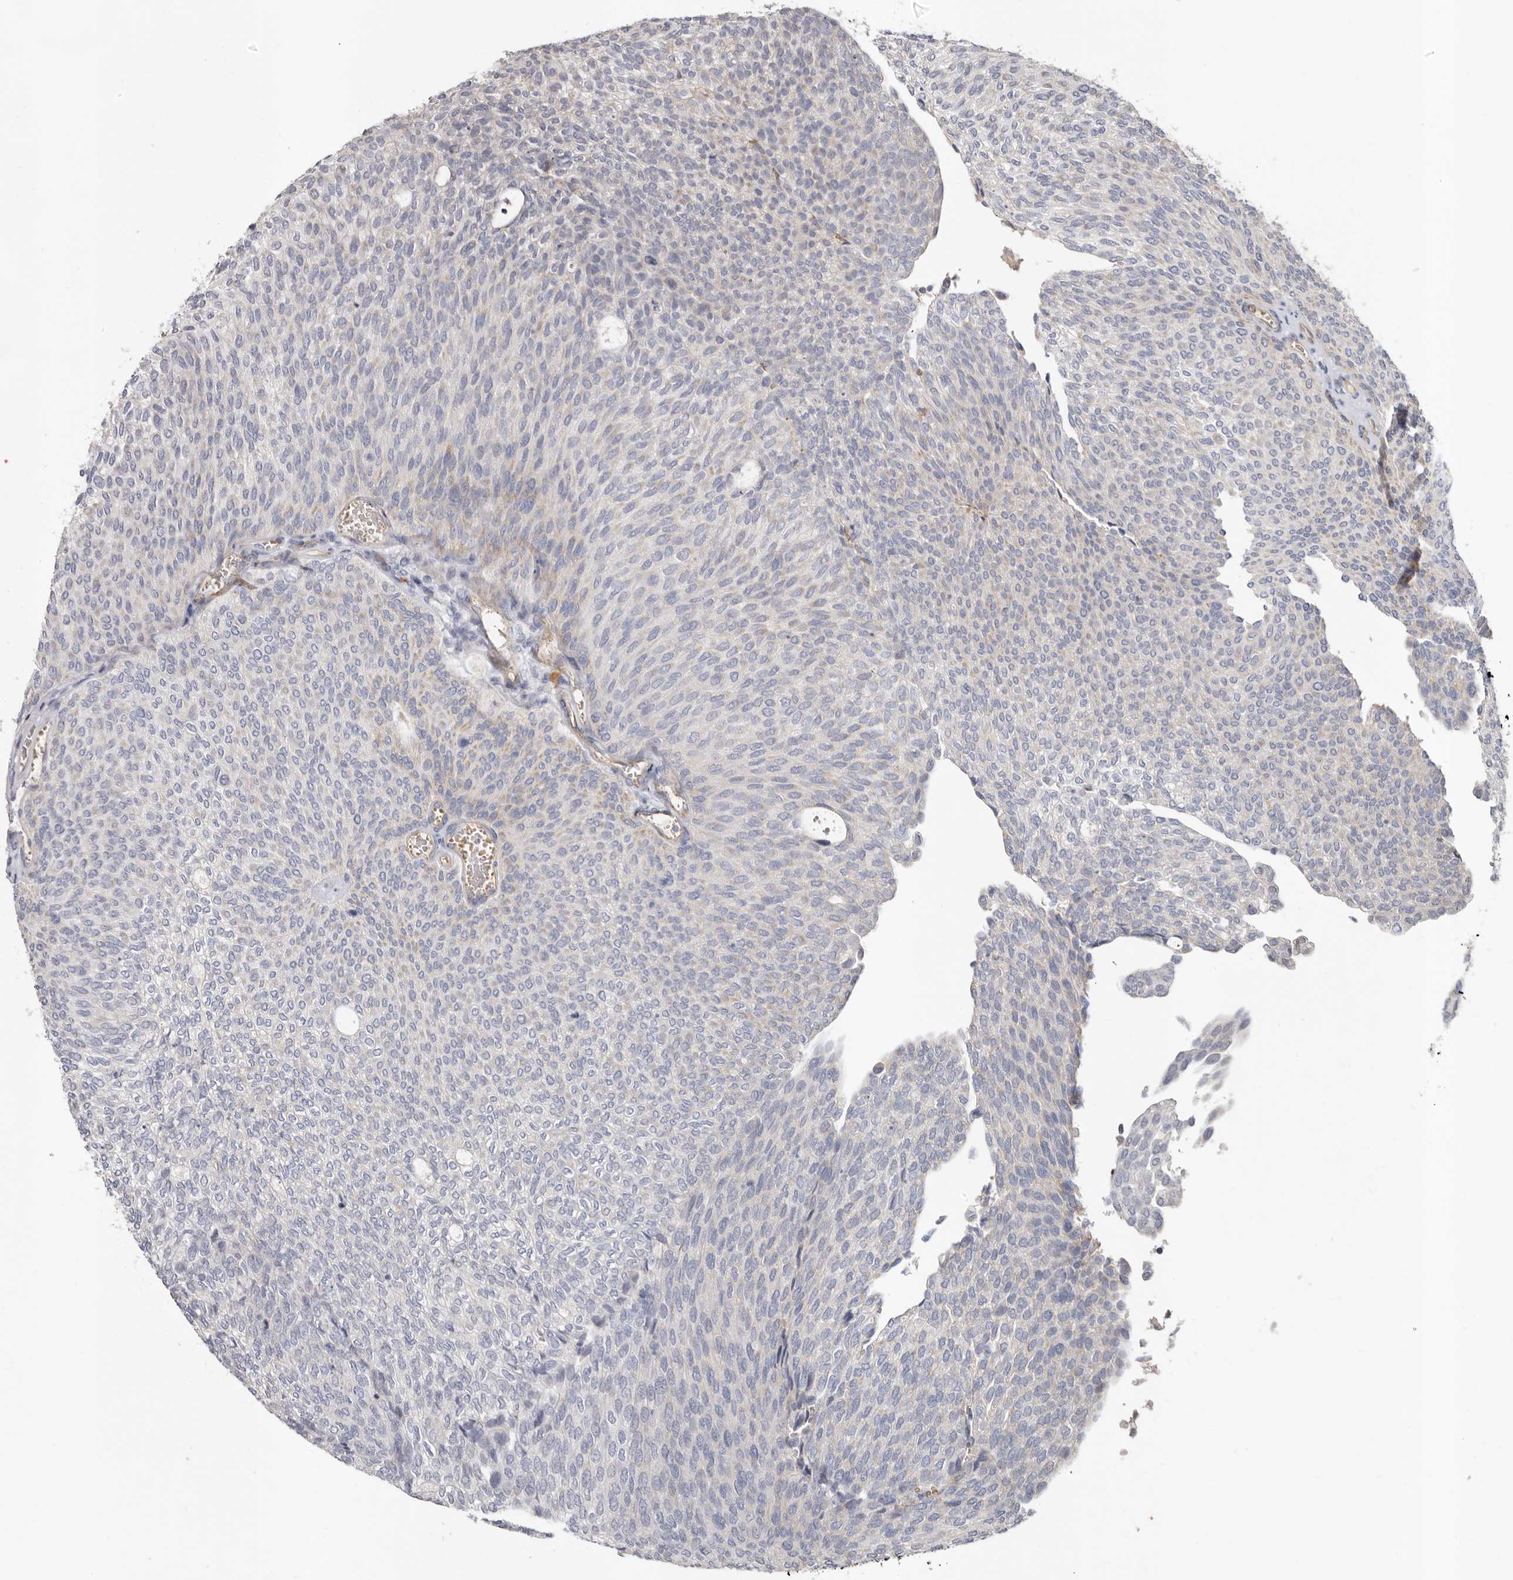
{"staining": {"intensity": "weak", "quantity": "<25%", "location": "cytoplasmic/membranous"}, "tissue": "urothelial cancer", "cell_type": "Tumor cells", "image_type": "cancer", "snomed": [{"axis": "morphology", "description": "Urothelial carcinoma, Low grade"}, {"axis": "topography", "description": "Urinary bladder"}], "caption": "Immunohistochemical staining of urothelial cancer demonstrates no significant expression in tumor cells. (DAB (3,3'-diaminobenzidine) immunohistochemistry visualized using brightfield microscopy, high magnification).", "gene": "SPTA1", "patient": {"sex": "female", "age": 79}}